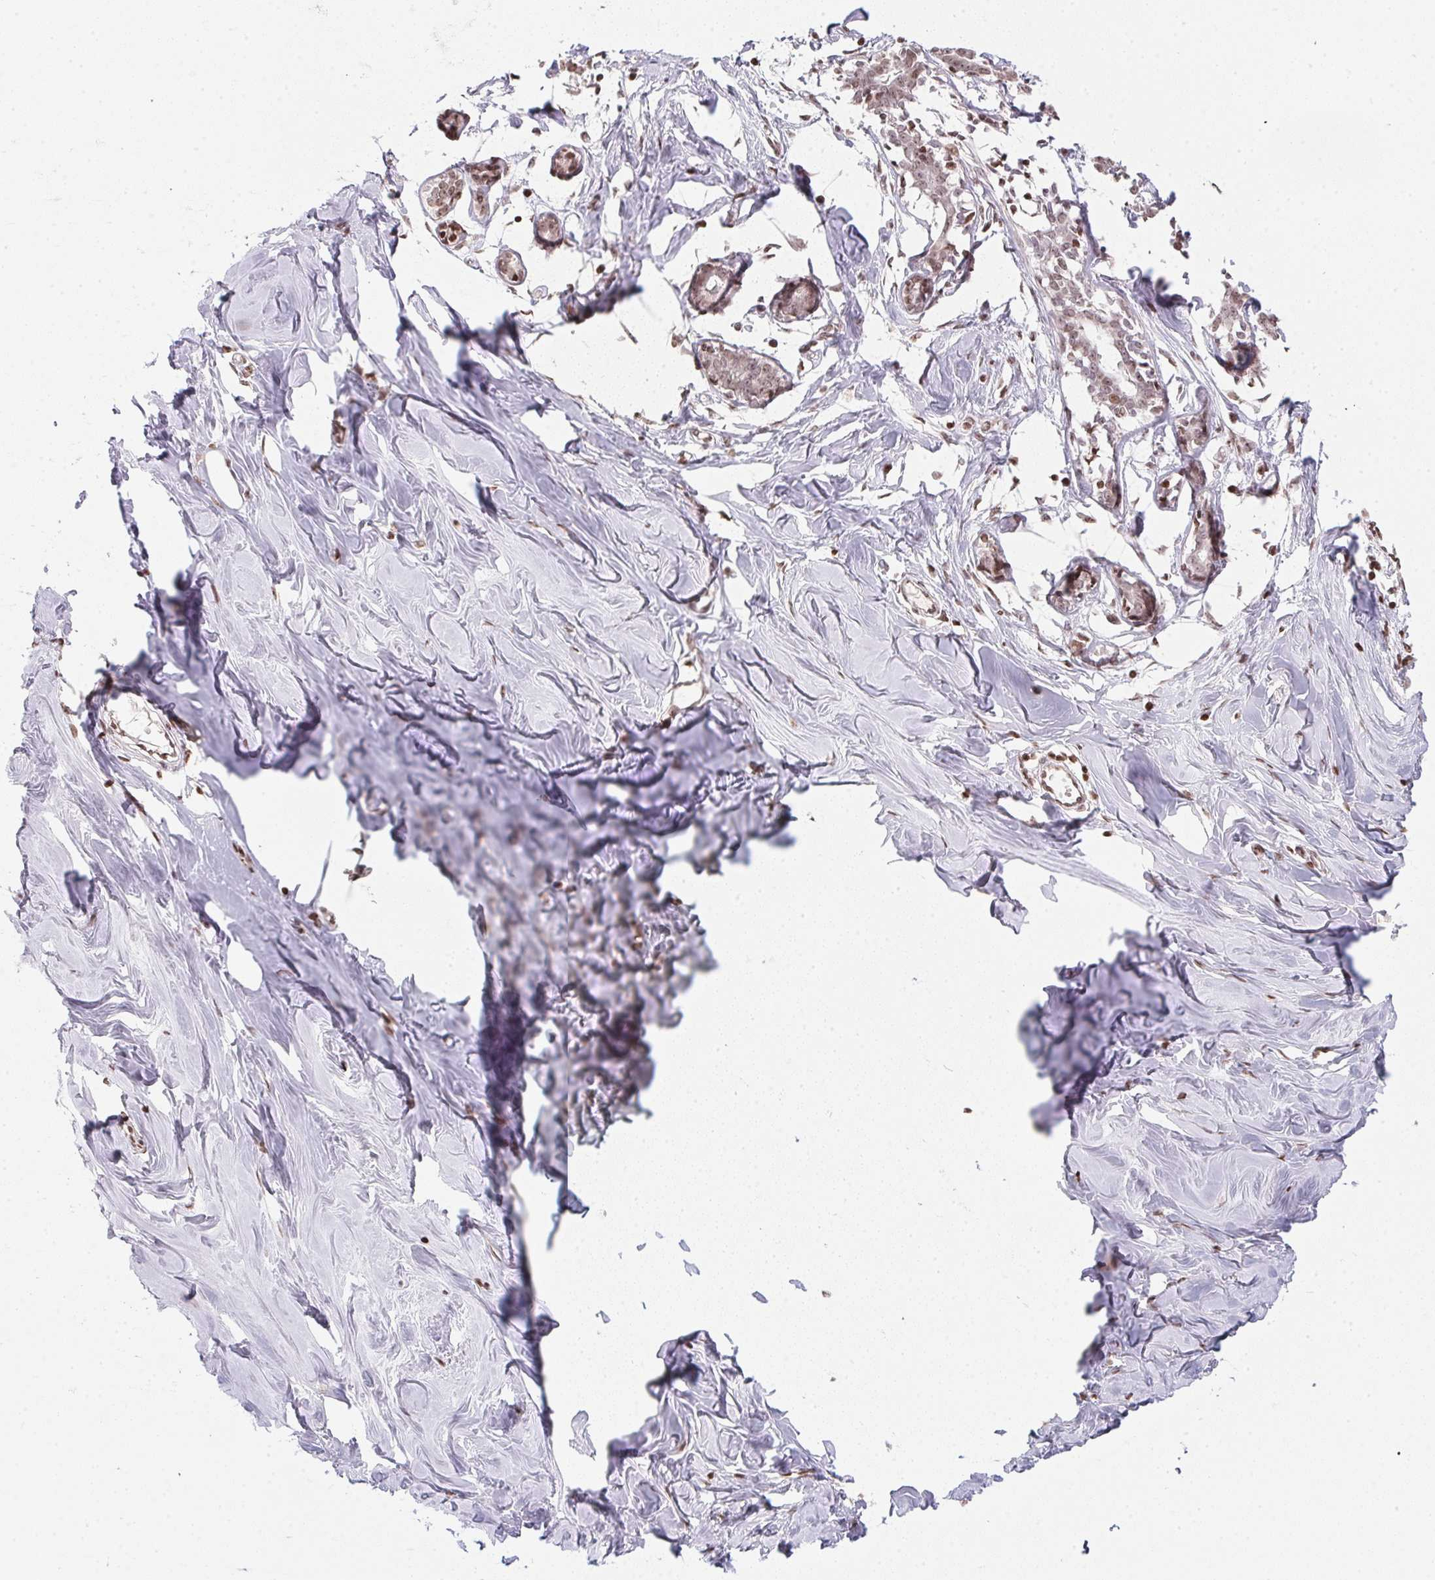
{"staining": {"intensity": "moderate", "quantity": "25%-75%", "location": "nuclear"}, "tissue": "breast", "cell_type": "Adipocytes", "image_type": "normal", "snomed": [{"axis": "morphology", "description": "Normal tissue, NOS"}, {"axis": "topography", "description": "Breast"}], "caption": "Protein expression analysis of benign human breast reveals moderate nuclear positivity in about 25%-75% of adipocytes. (DAB (3,3'-diaminobenzidine) = brown stain, brightfield microscopy at high magnification).", "gene": "RNF181", "patient": {"sex": "female", "age": 27}}